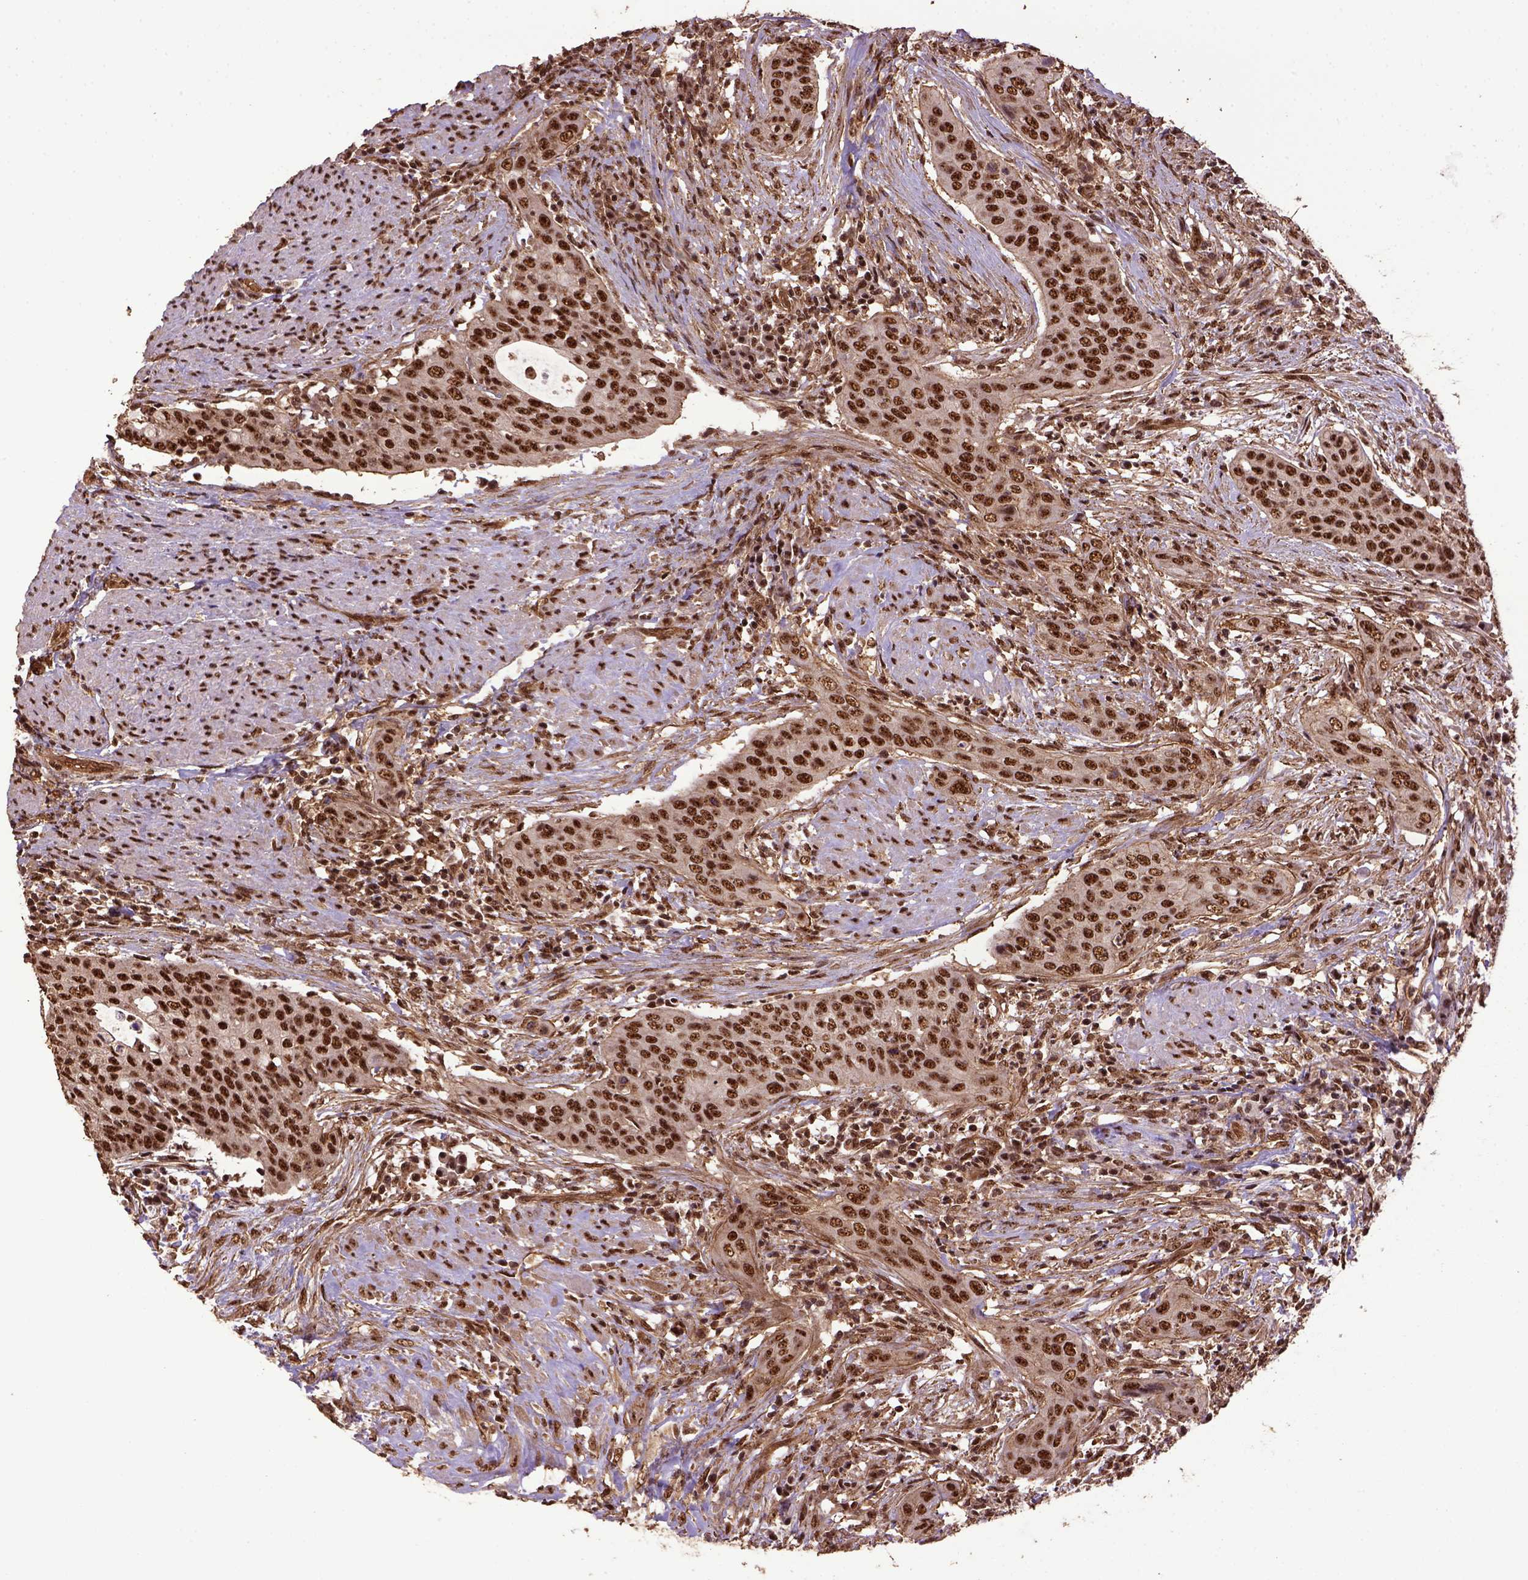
{"staining": {"intensity": "strong", "quantity": ">75%", "location": "nuclear"}, "tissue": "urothelial cancer", "cell_type": "Tumor cells", "image_type": "cancer", "snomed": [{"axis": "morphology", "description": "Urothelial carcinoma, High grade"}, {"axis": "topography", "description": "Urinary bladder"}], "caption": "Immunohistochemical staining of high-grade urothelial carcinoma reveals strong nuclear protein staining in about >75% of tumor cells.", "gene": "PPIG", "patient": {"sex": "male", "age": 82}}